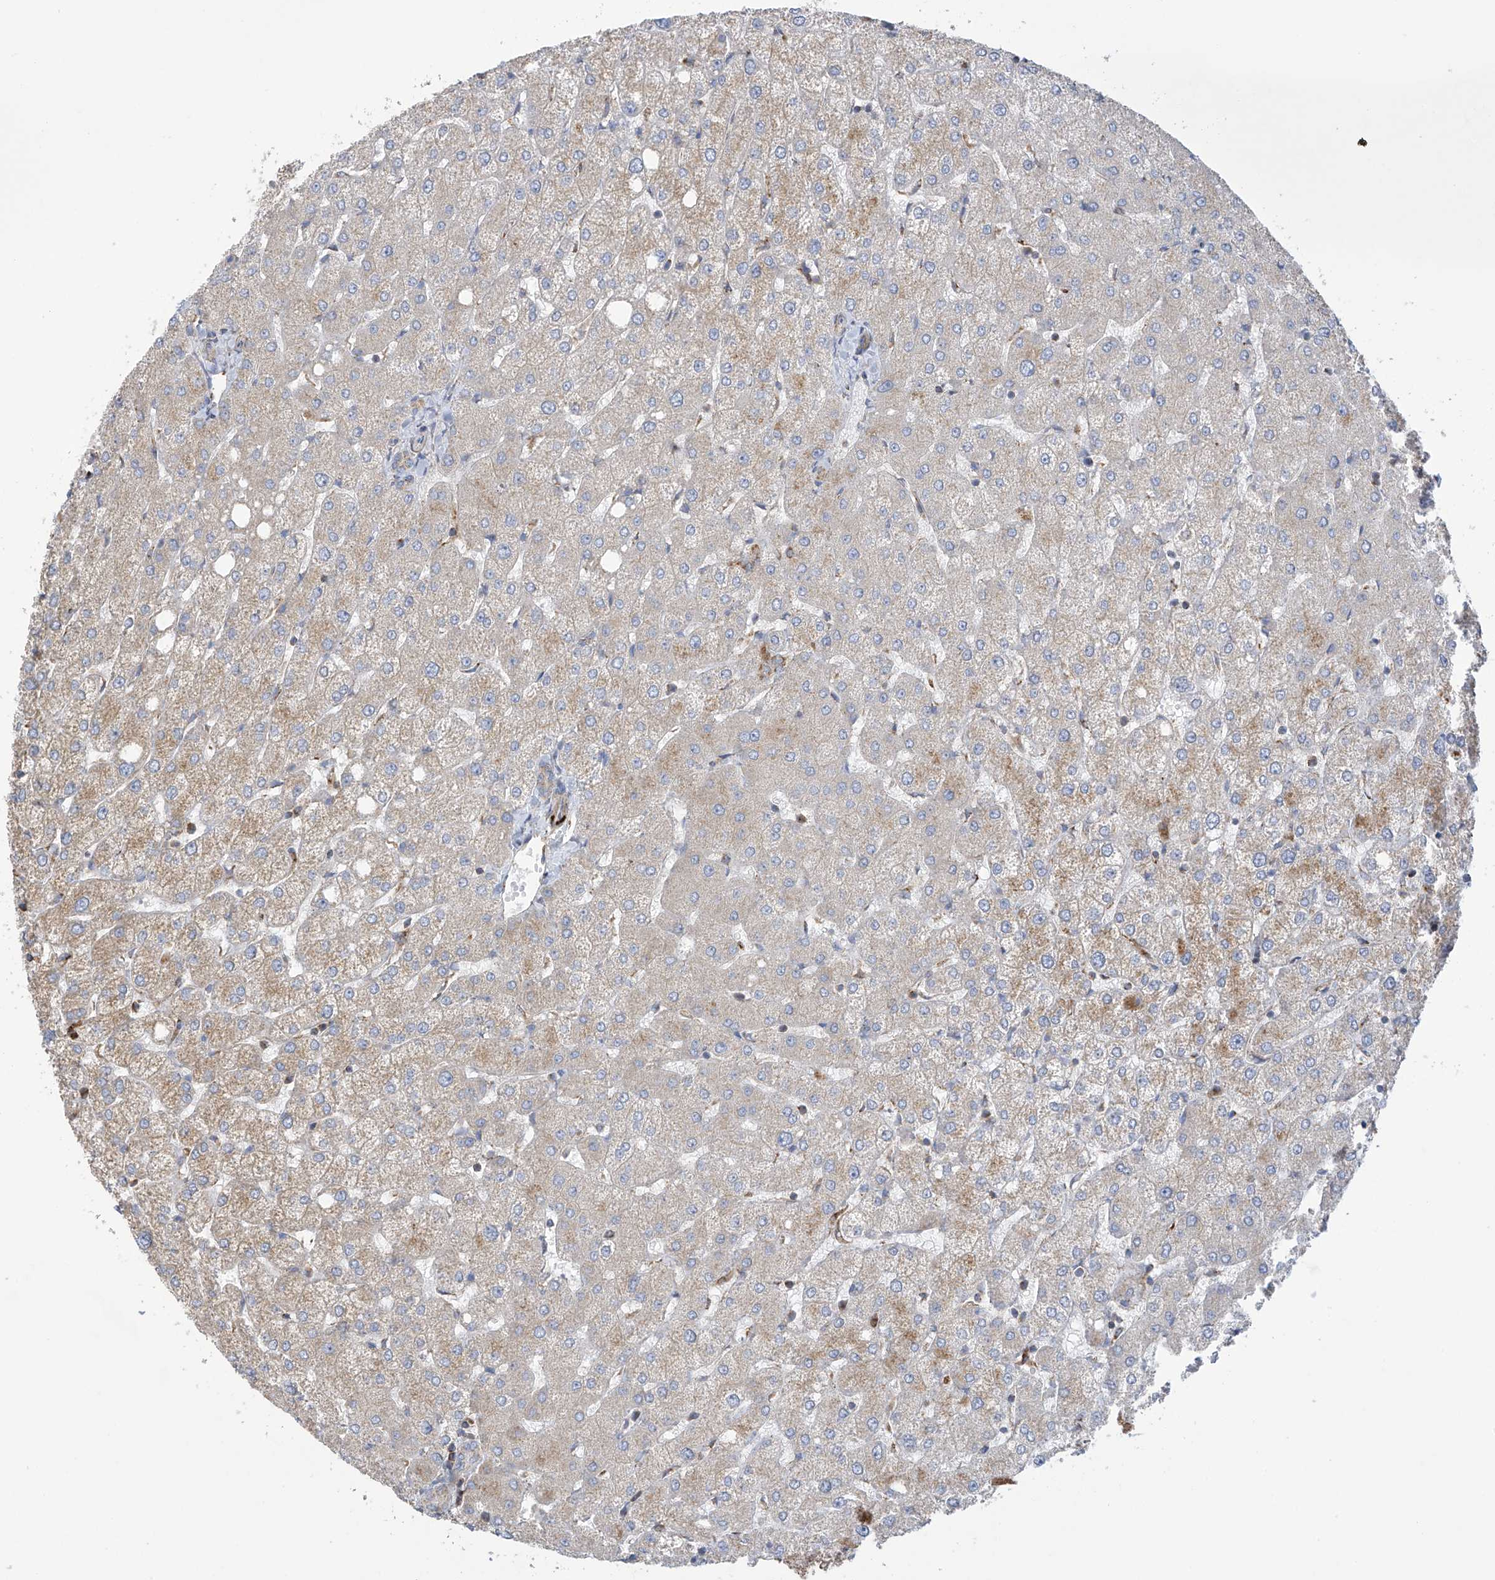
{"staining": {"intensity": "weak", "quantity": "<25%", "location": "cytoplasmic/membranous"}, "tissue": "liver", "cell_type": "Cholangiocytes", "image_type": "normal", "snomed": [{"axis": "morphology", "description": "Normal tissue, NOS"}, {"axis": "topography", "description": "Liver"}], "caption": "Cholangiocytes show no significant expression in normal liver.", "gene": "ITM2B", "patient": {"sex": "female", "age": 54}}